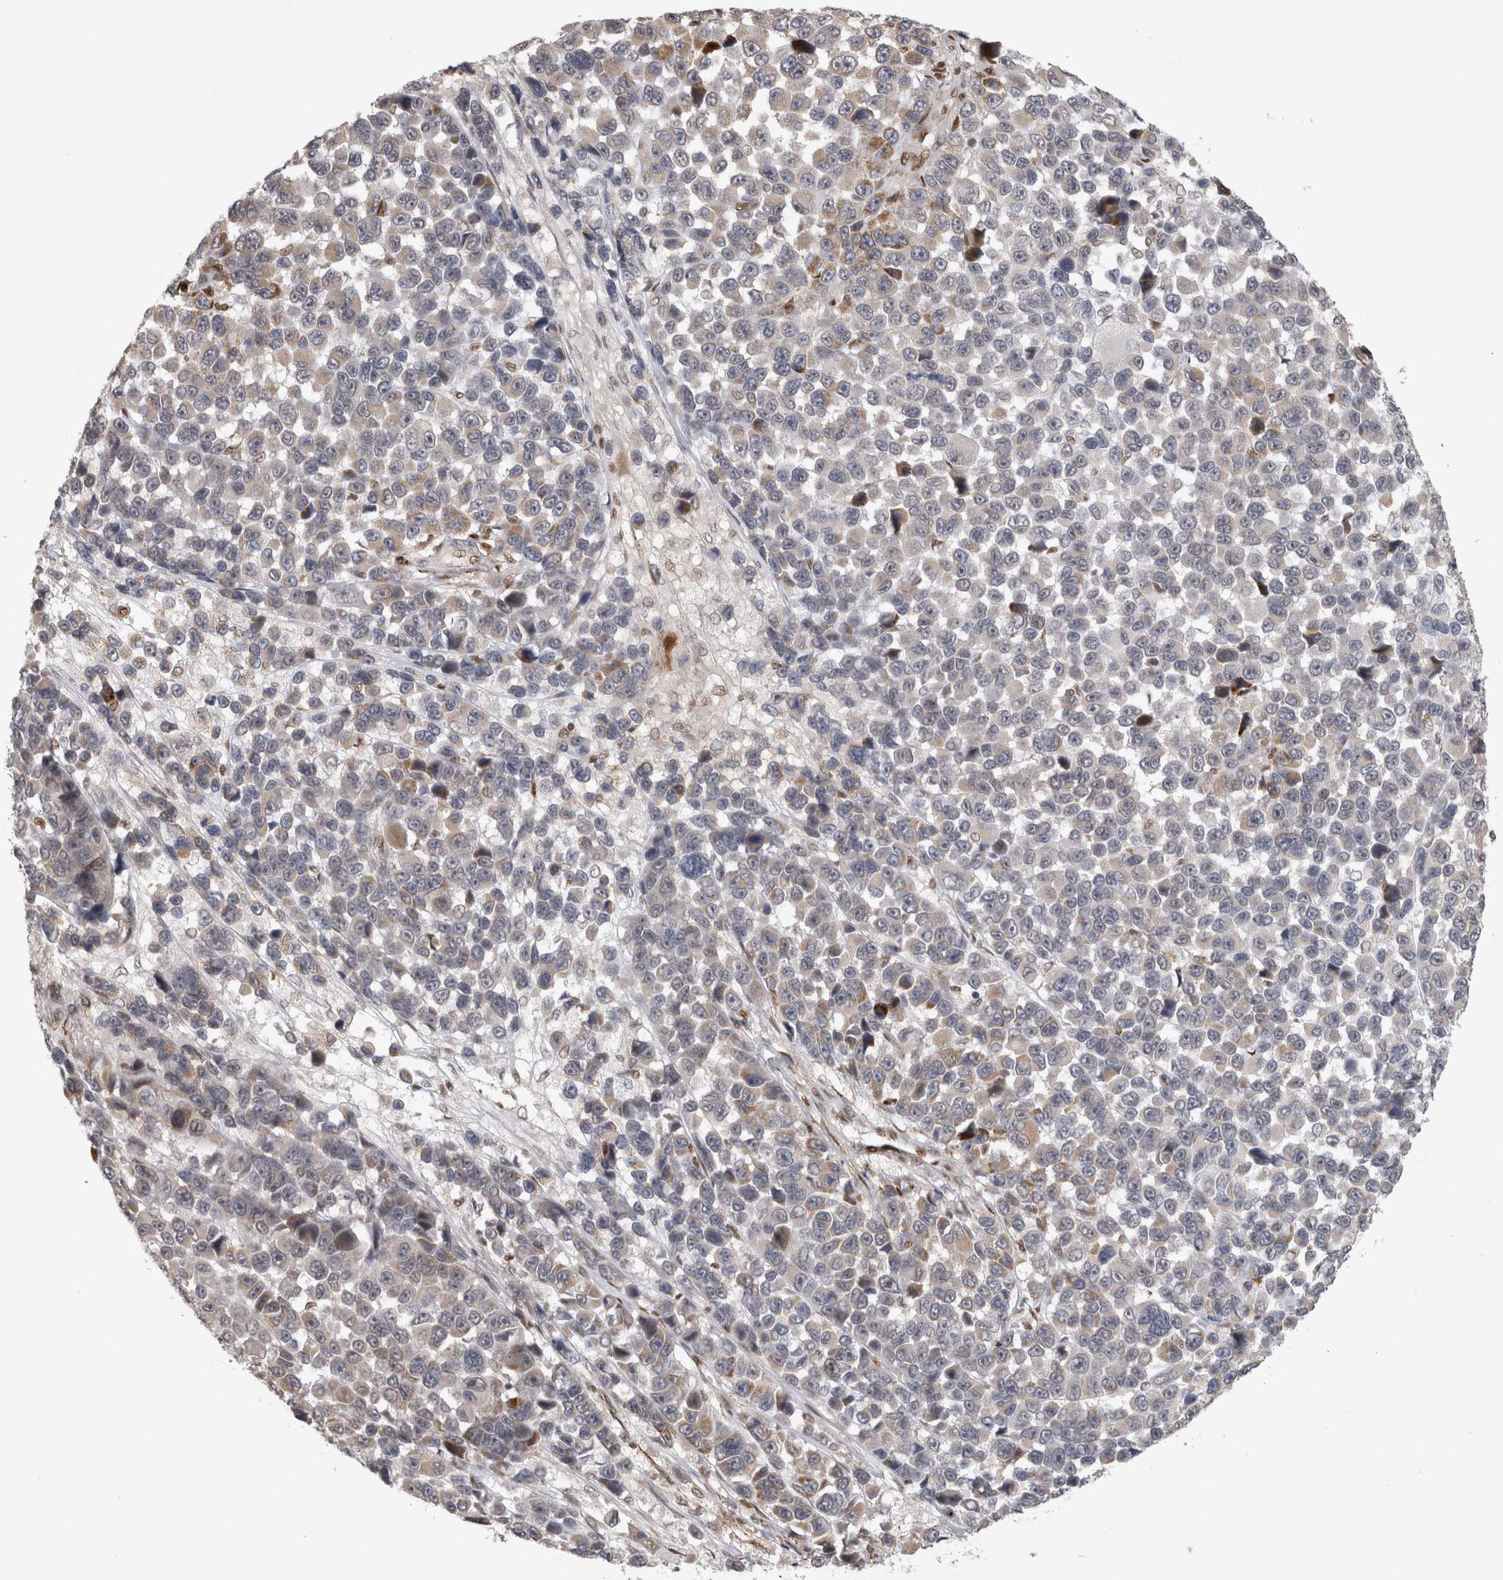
{"staining": {"intensity": "weak", "quantity": "25%-75%", "location": "cytoplasmic/membranous"}, "tissue": "melanoma", "cell_type": "Tumor cells", "image_type": "cancer", "snomed": [{"axis": "morphology", "description": "Malignant melanoma, NOS"}, {"axis": "topography", "description": "Skin"}], "caption": "Brown immunohistochemical staining in malignant melanoma reveals weak cytoplasmic/membranous expression in about 25%-75% of tumor cells.", "gene": "SRARP", "patient": {"sex": "male", "age": 53}}